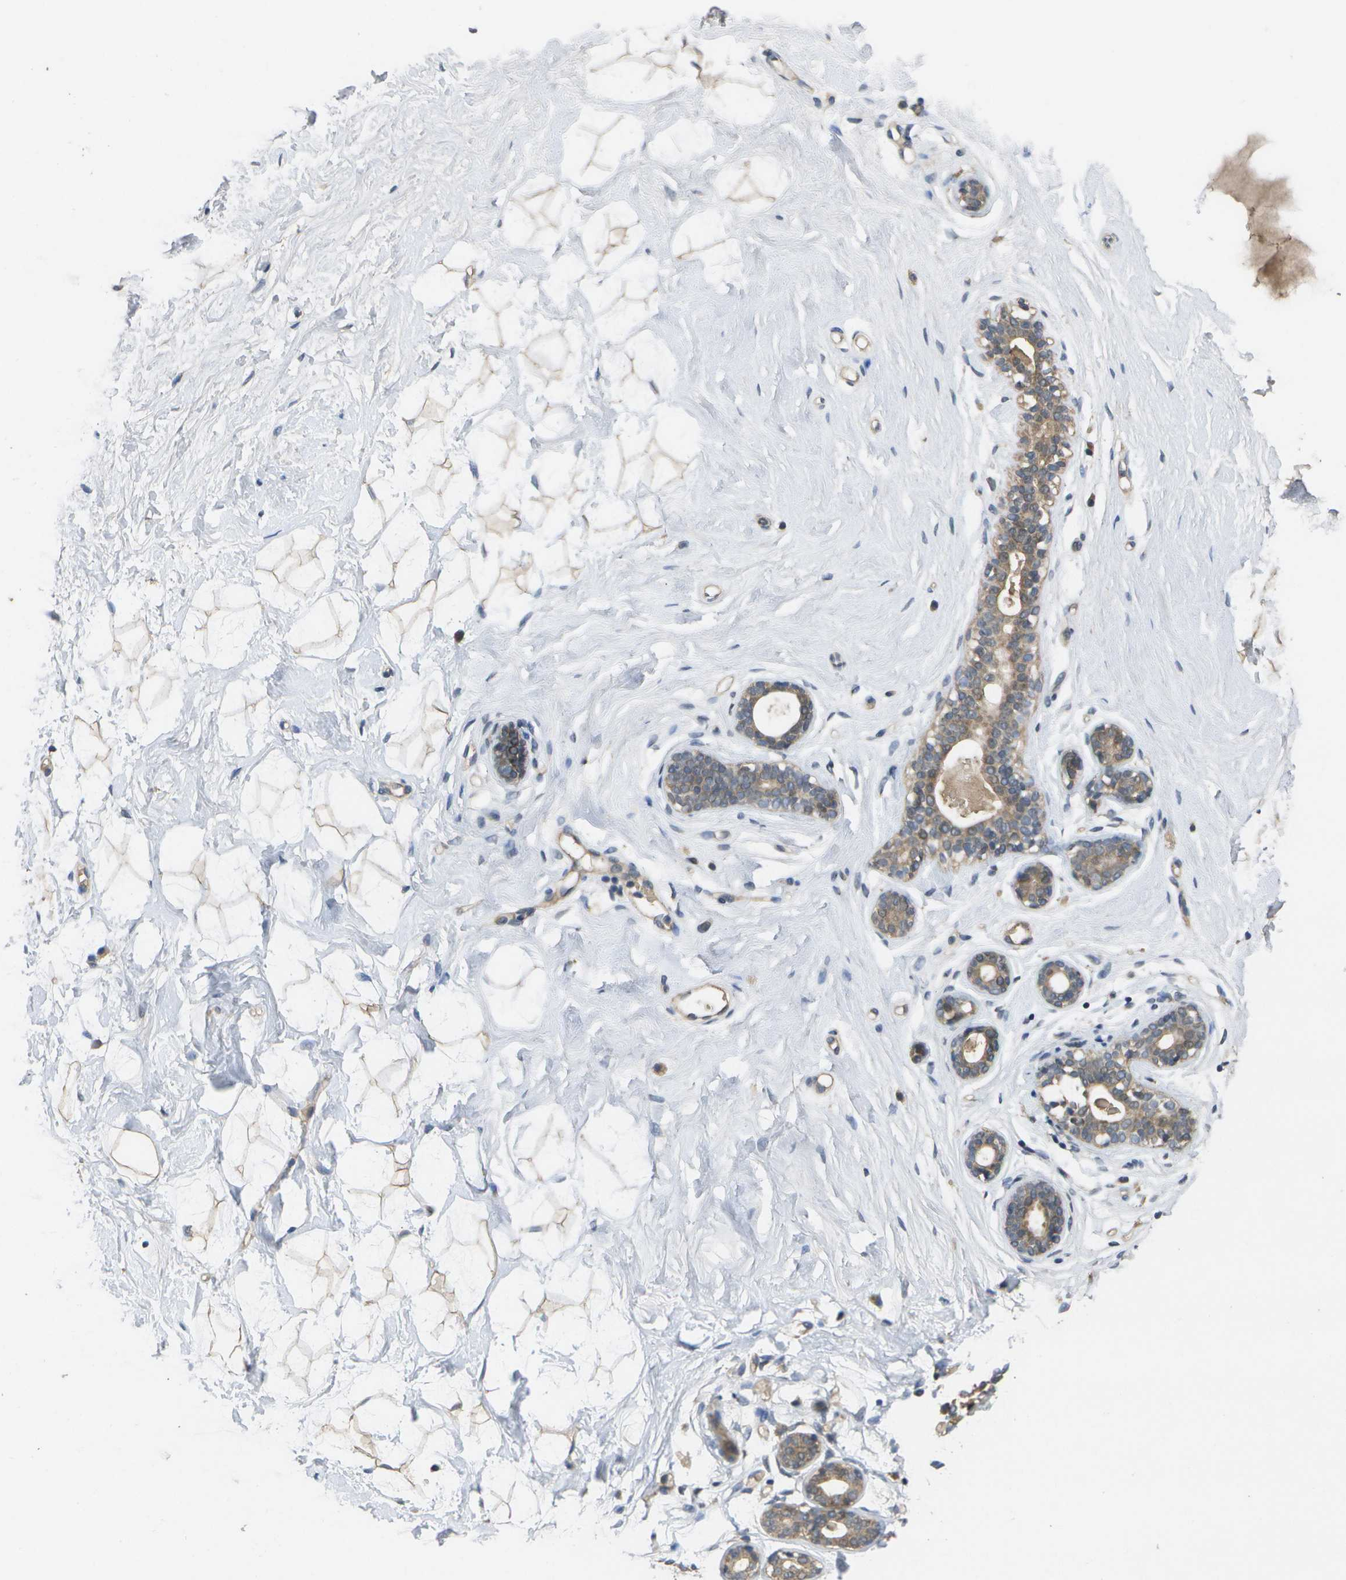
{"staining": {"intensity": "weak", "quantity": "25%-75%", "location": "cytoplasmic/membranous"}, "tissue": "breast", "cell_type": "Adipocytes", "image_type": "normal", "snomed": [{"axis": "morphology", "description": "Normal tissue, NOS"}, {"axis": "topography", "description": "Breast"}], "caption": "Immunohistochemical staining of normal human breast shows weak cytoplasmic/membranous protein expression in about 25%-75% of adipocytes. (DAB (3,3'-diaminobenzidine) IHC, brown staining for protein, blue staining for nuclei).", "gene": "ALAS1", "patient": {"sex": "female", "age": 23}}